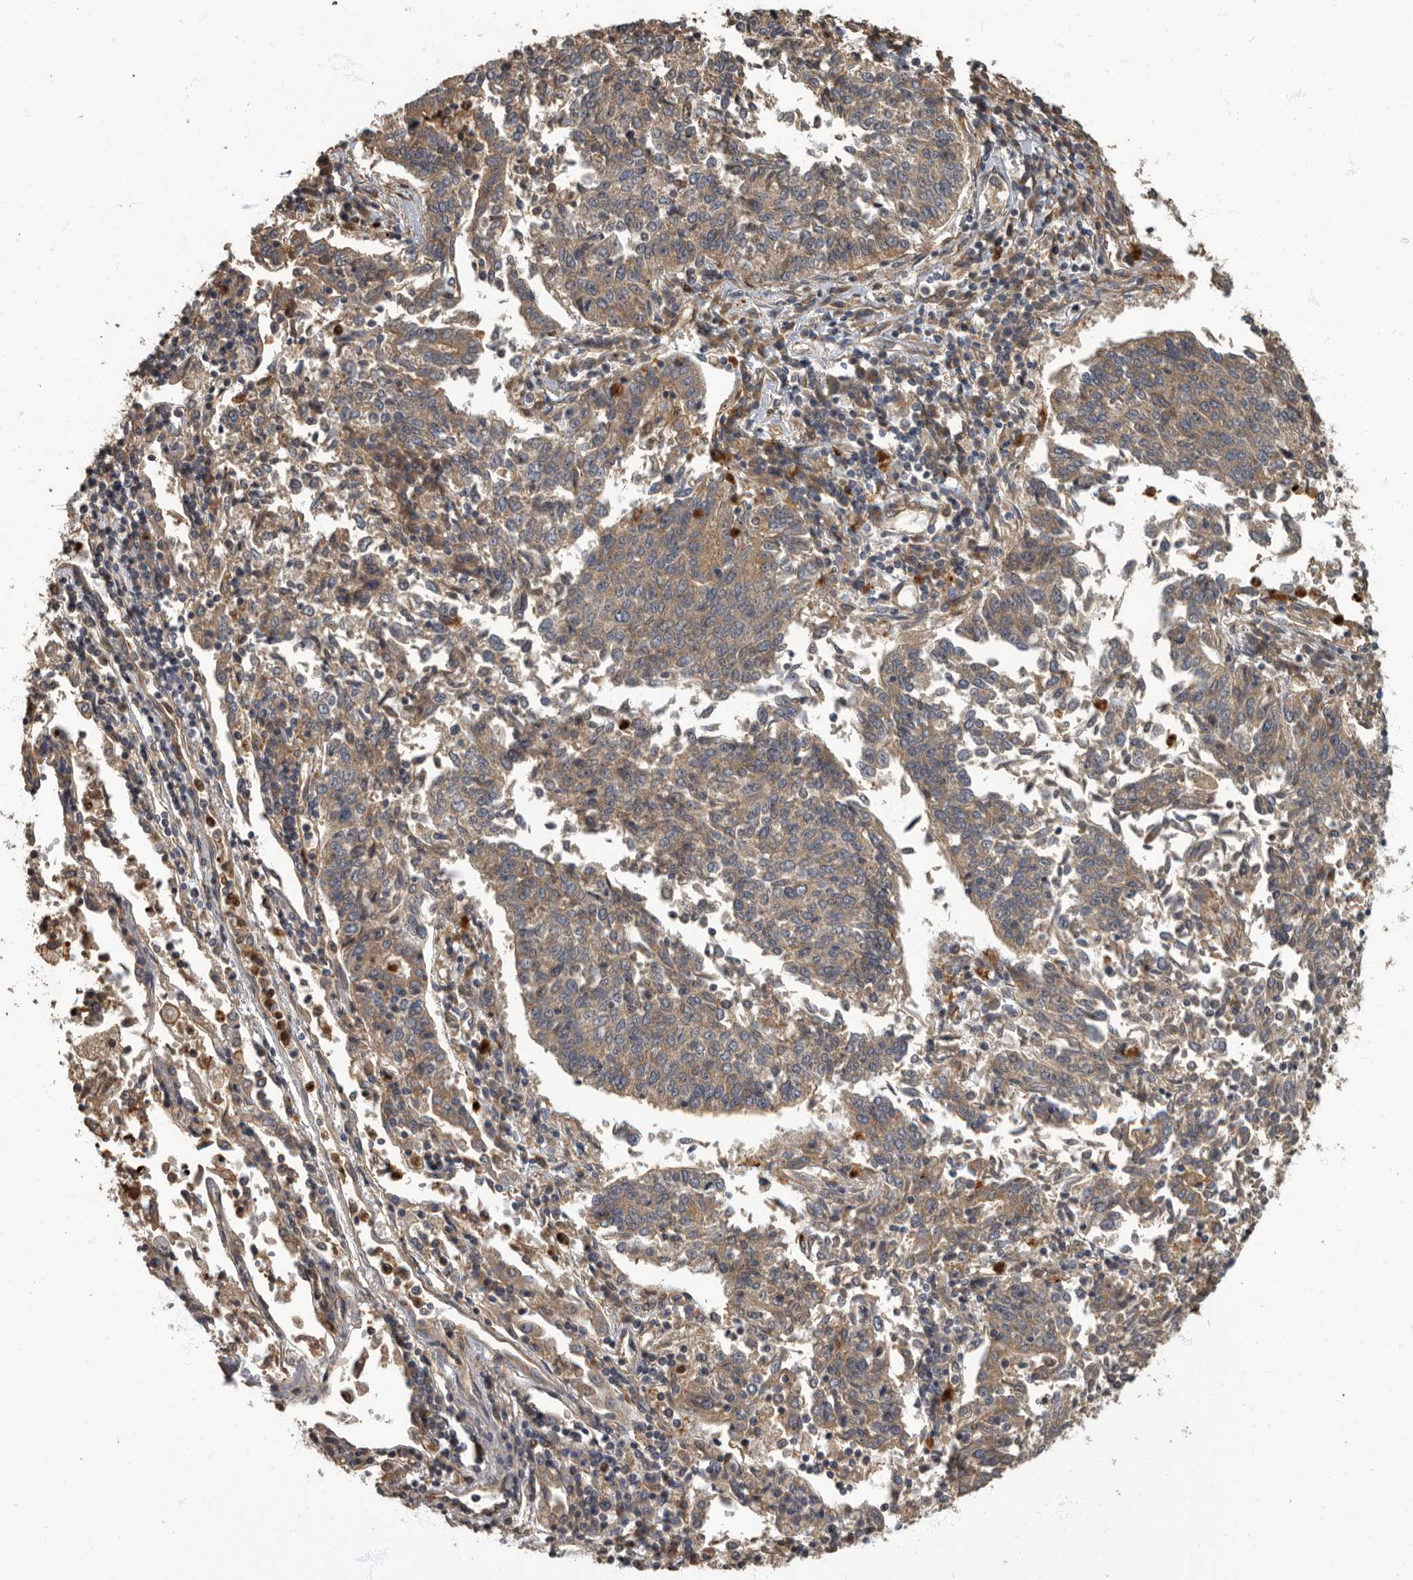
{"staining": {"intensity": "weak", "quantity": ">75%", "location": "cytoplasmic/membranous"}, "tissue": "lung cancer", "cell_type": "Tumor cells", "image_type": "cancer", "snomed": [{"axis": "morphology", "description": "Normal tissue, NOS"}, {"axis": "morphology", "description": "Squamous cell carcinoma, NOS"}, {"axis": "topography", "description": "Cartilage tissue"}, {"axis": "topography", "description": "Lung"}, {"axis": "topography", "description": "Peripheral nerve tissue"}], "caption": "This image demonstrates lung squamous cell carcinoma stained with immunohistochemistry (IHC) to label a protein in brown. The cytoplasmic/membranous of tumor cells show weak positivity for the protein. Nuclei are counter-stained blue.", "gene": "DAAM1", "patient": {"sex": "female", "age": 49}}